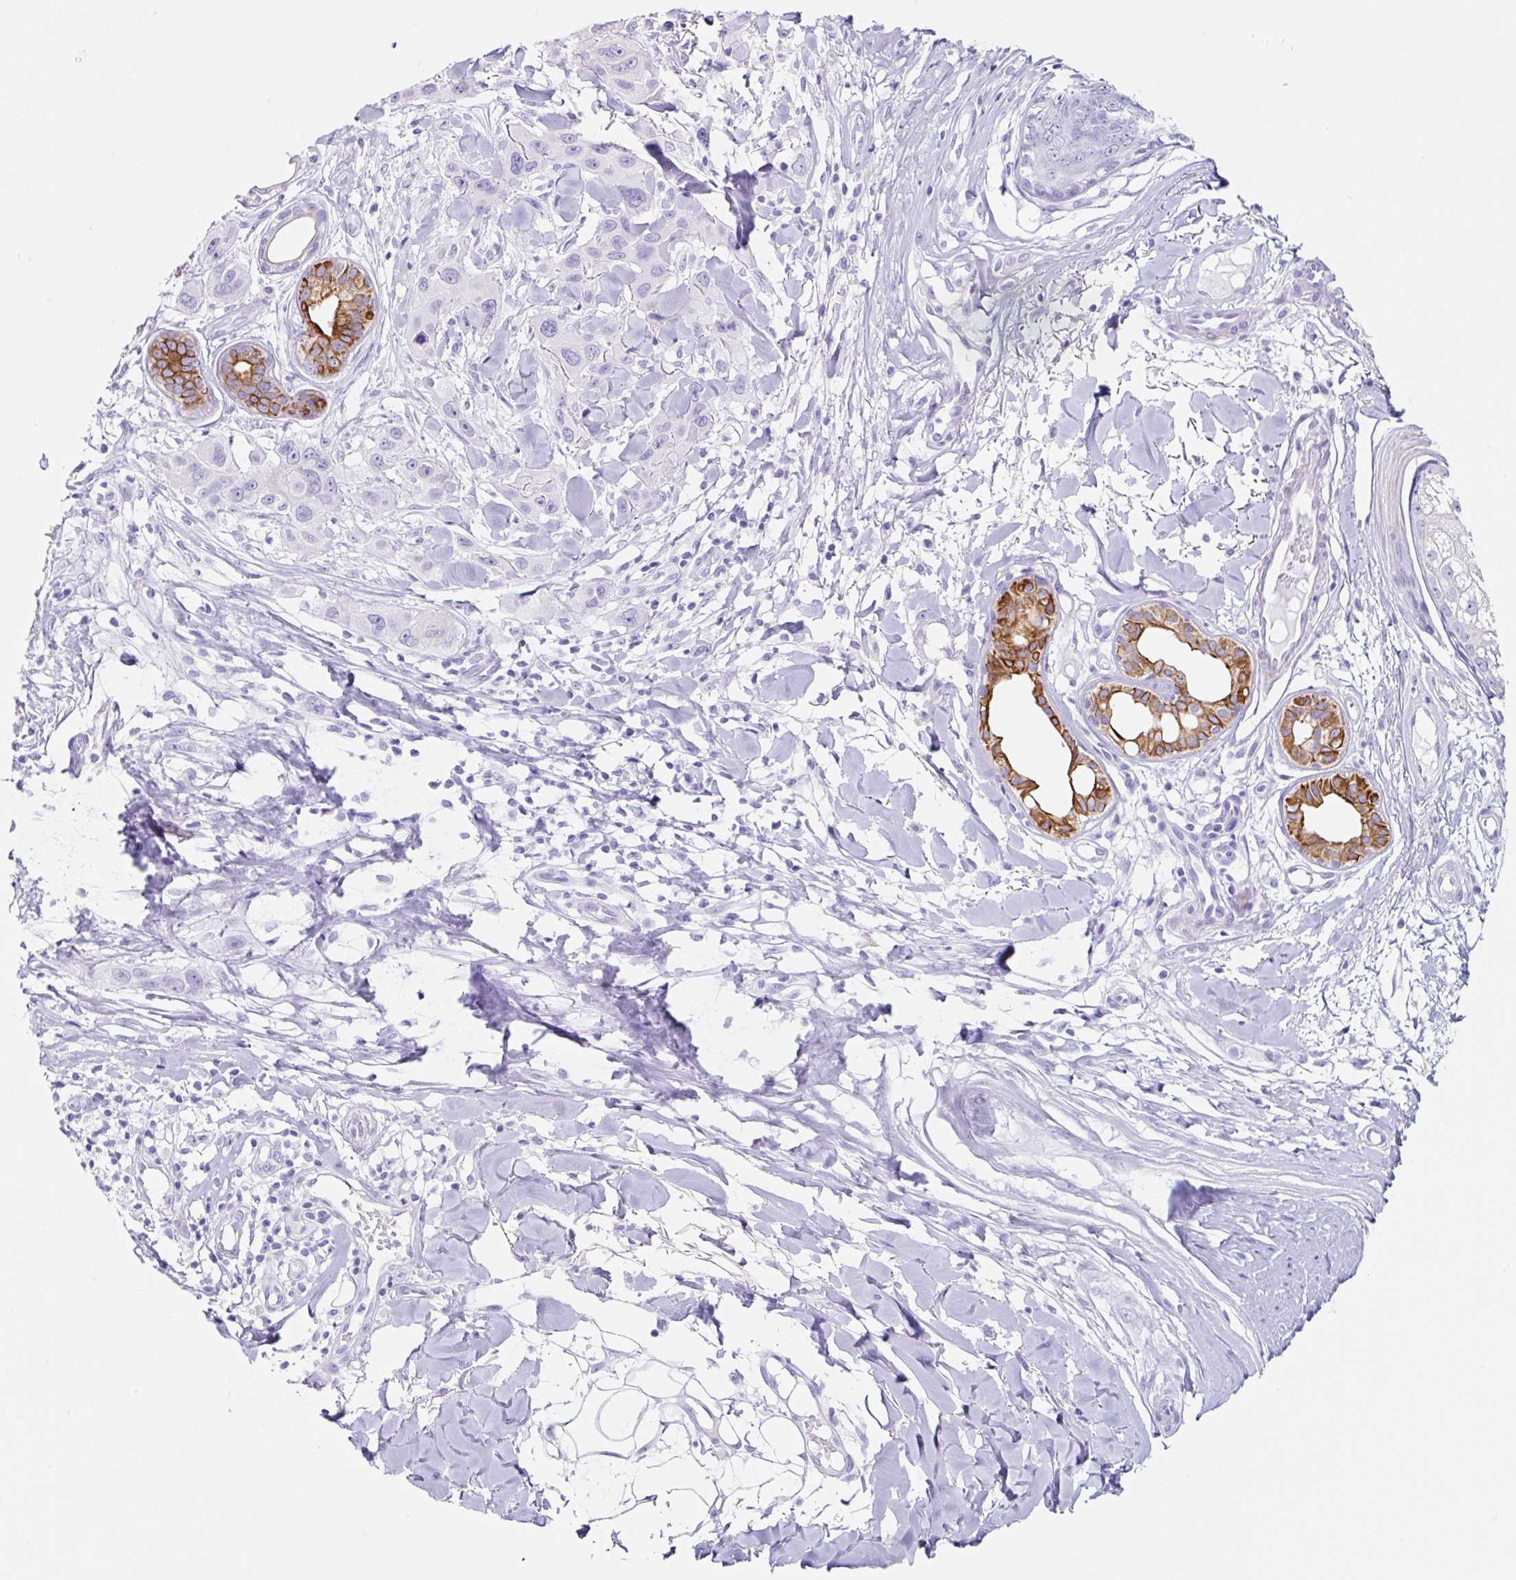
{"staining": {"intensity": "negative", "quantity": "none", "location": "none"}, "tissue": "skin cancer", "cell_type": "Tumor cells", "image_type": "cancer", "snomed": [{"axis": "morphology", "description": "Squamous cell carcinoma, NOS"}, {"axis": "topography", "description": "Skin"}], "caption": "DAB (3,3'-diaminobenzidine) immunohistochemical staining of human skin cancer shows no significant expression in tumor cells.", "gene": "CLDND2", "patient": {"sex": "male", "age": 63}}